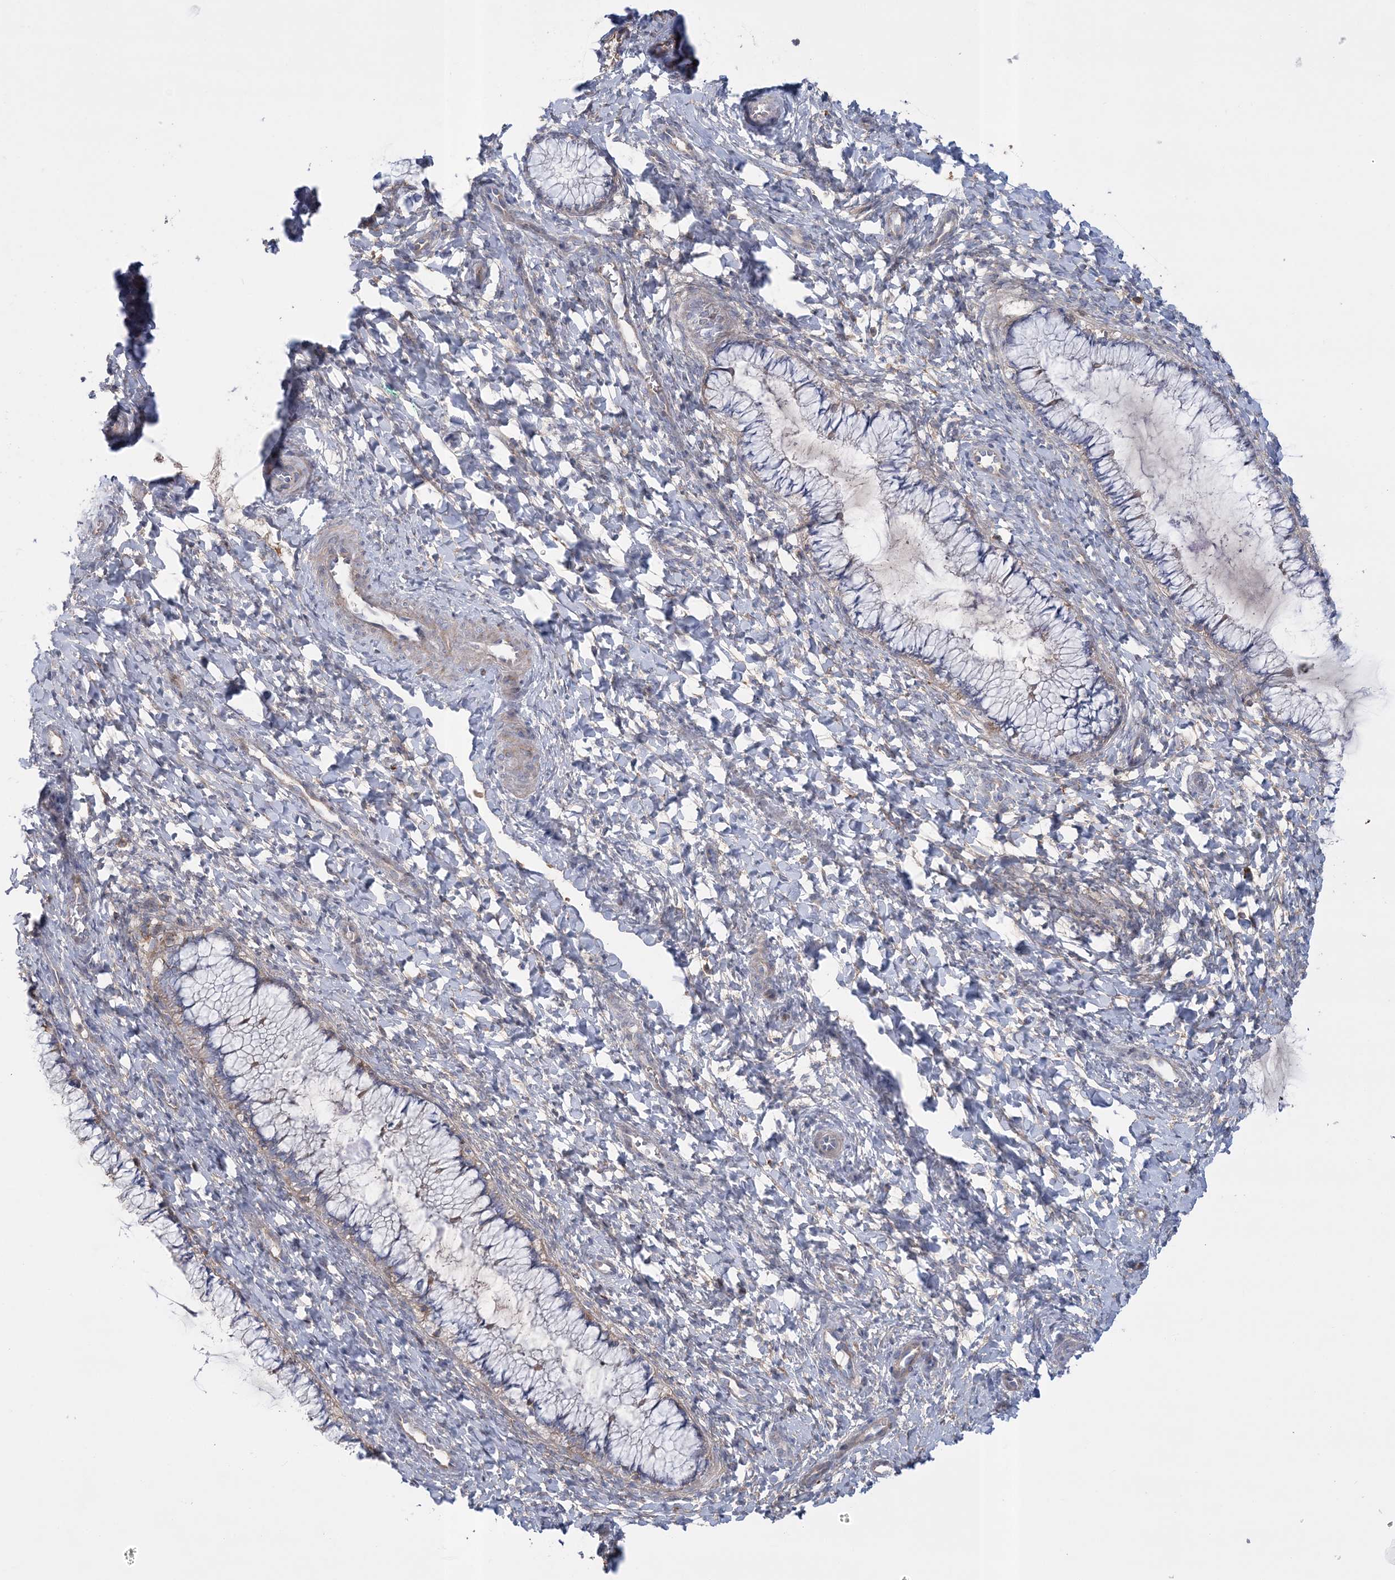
{"staining": {"intensity": "weak", "quantity": "<25%", "location": "cytoplasmic/membranous"}, "tissue": "cervix", "cell_type": "Glandular cells", "image_type": "normal", "snomed": [{"axis": "morphology", "description": "Normal tissue, NOS"}, {"axis": "morphology", "description": "Adenocarcinoma, NOS"}, {"axis": "topography", "description": "Cervix"}], "caption": "There is no significant expression in glandular cells of cervix. (Immunohistochemistry (ihc), brightfield microscopy, high magnification).", "gene": "ARSJ", "patient": {"sex": "female", "age": 29}}